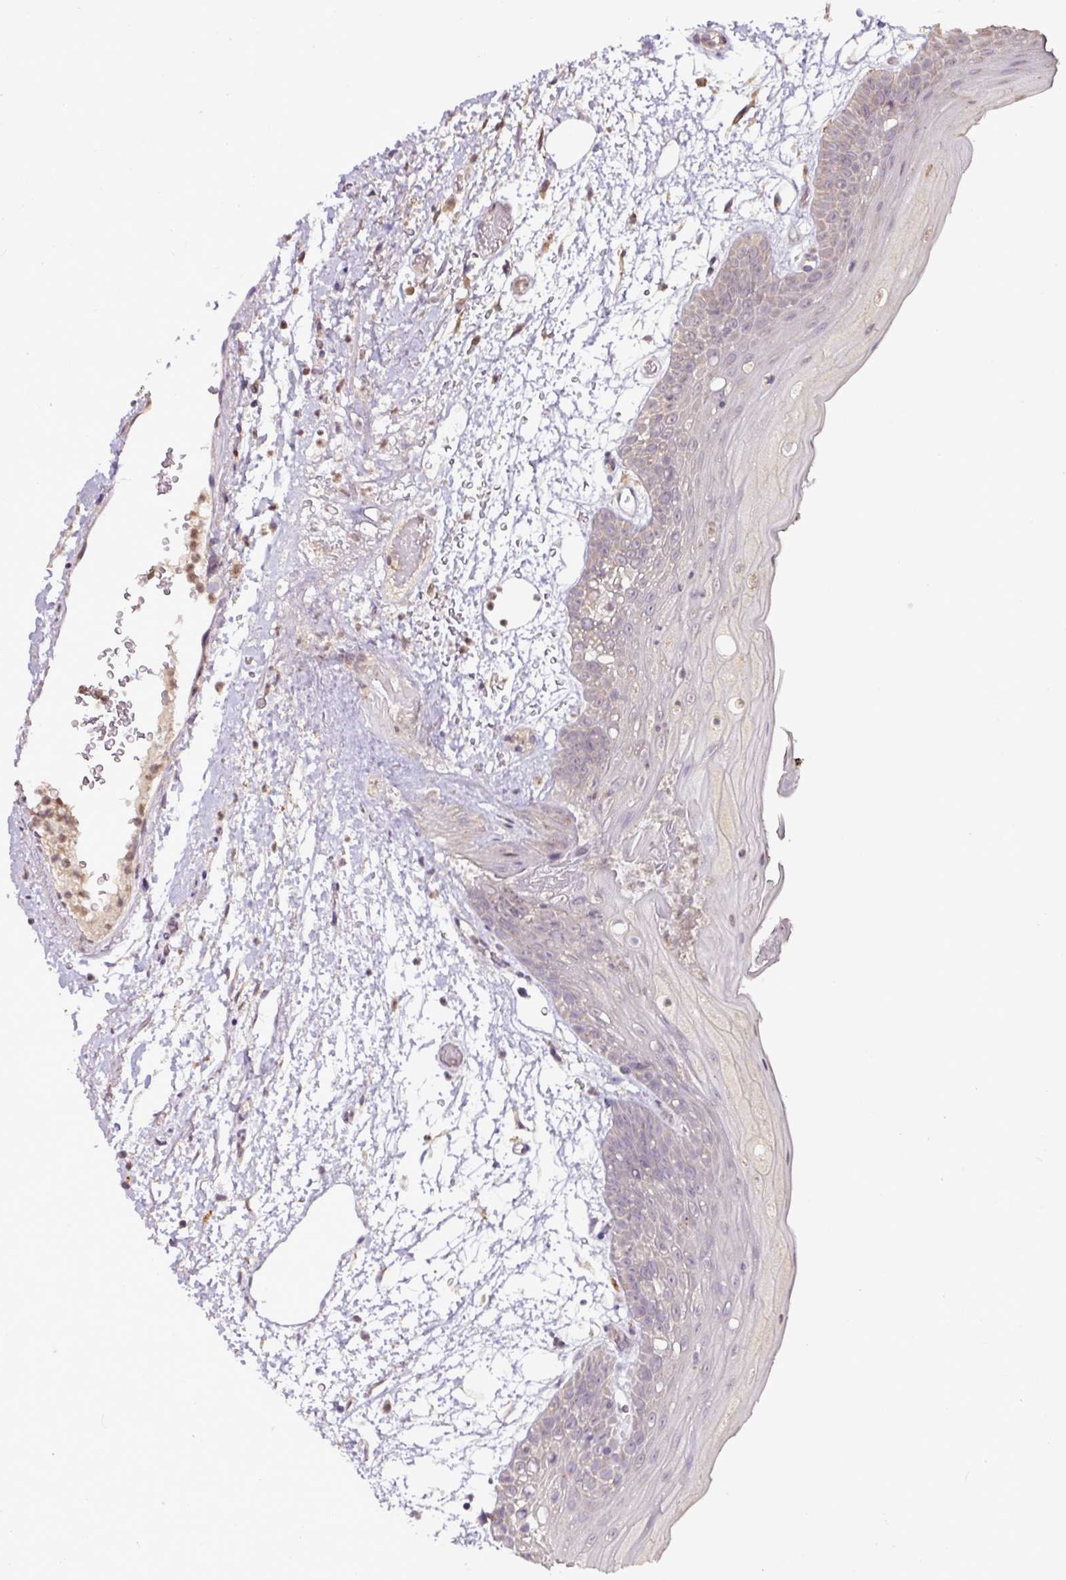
{"staining": {"intensity": "weak", "quantity": "<25%", "location": "cytoplasmic/membranous,nuclear"}, "tissue": "oral mucosa", "cell_type": "Squamous epithelial cells", "image_type": "normal", "snomed": [{"axis": "morphology", "description": "Normal tissue, NOS"}, {"axis": "topography", "description": "Oral tissue"}, {"axis": "topography", "description": "Tounge, NOS"}], "caption": "The histopathology image shows no staining of squamous epithelial cells in normal oral mucosa.", "gene": "RPL38", "patient": {"sex": "female", "age": 59}}